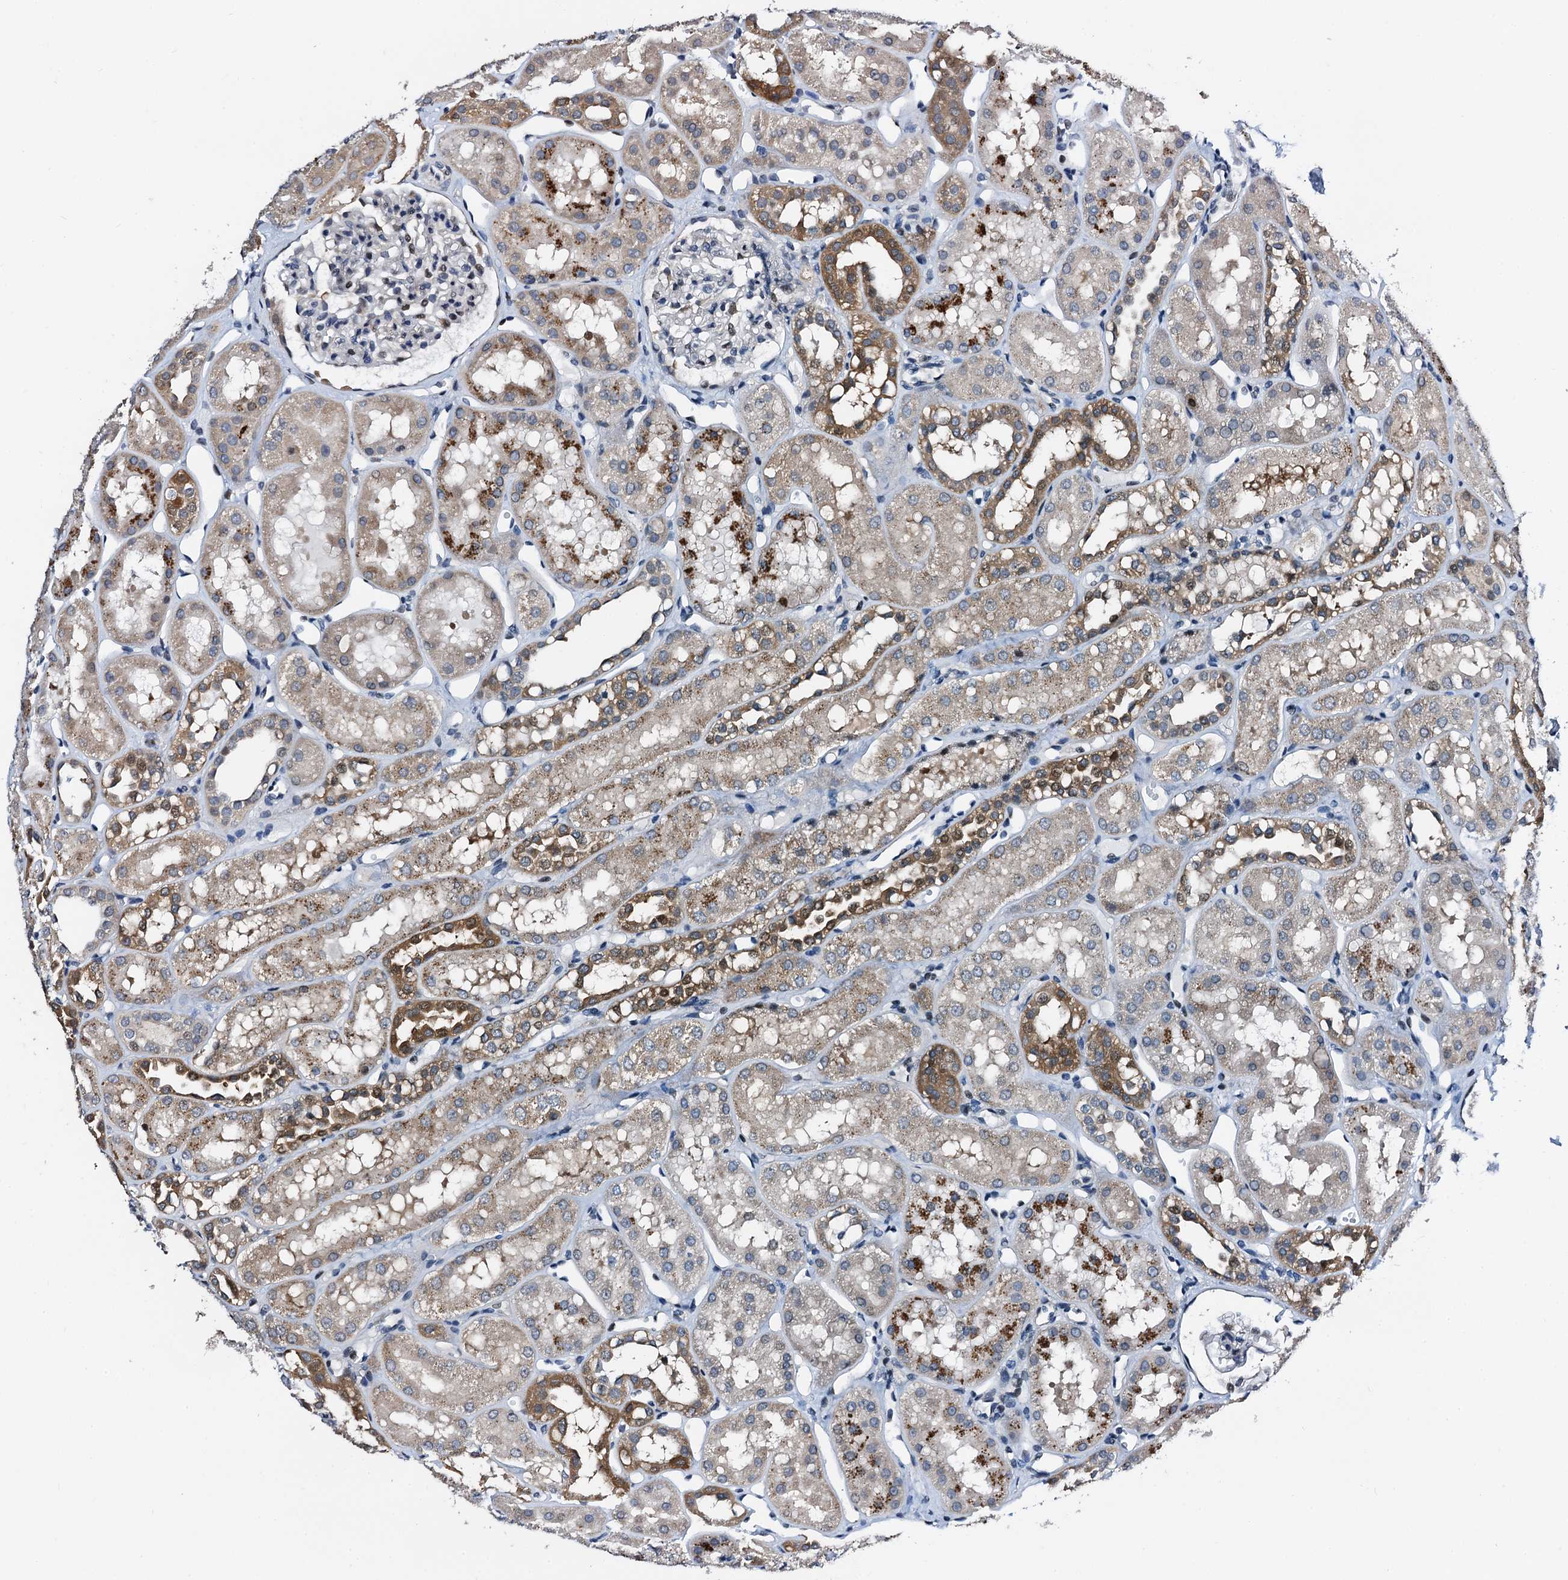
{"staining": {"intensity": "negative", "quantity": "none", "location": "none"}, "tissue": "kidney", "cell_type": "Cells in glomeruli", "image_type": "normal", "snomed": [{"axis": "morphology", "description": "Normal tissue, NOS"}, {"axis": "topography", "description": "Kidney"}], "caption": "Immunohistochemistry histopathology image of normal kidney: human kidney stained with DAB displays no significant protein staining in cells in glomeruli.", "gene": "FAM222A", "patient": {"sex": "male", "age": 16}}